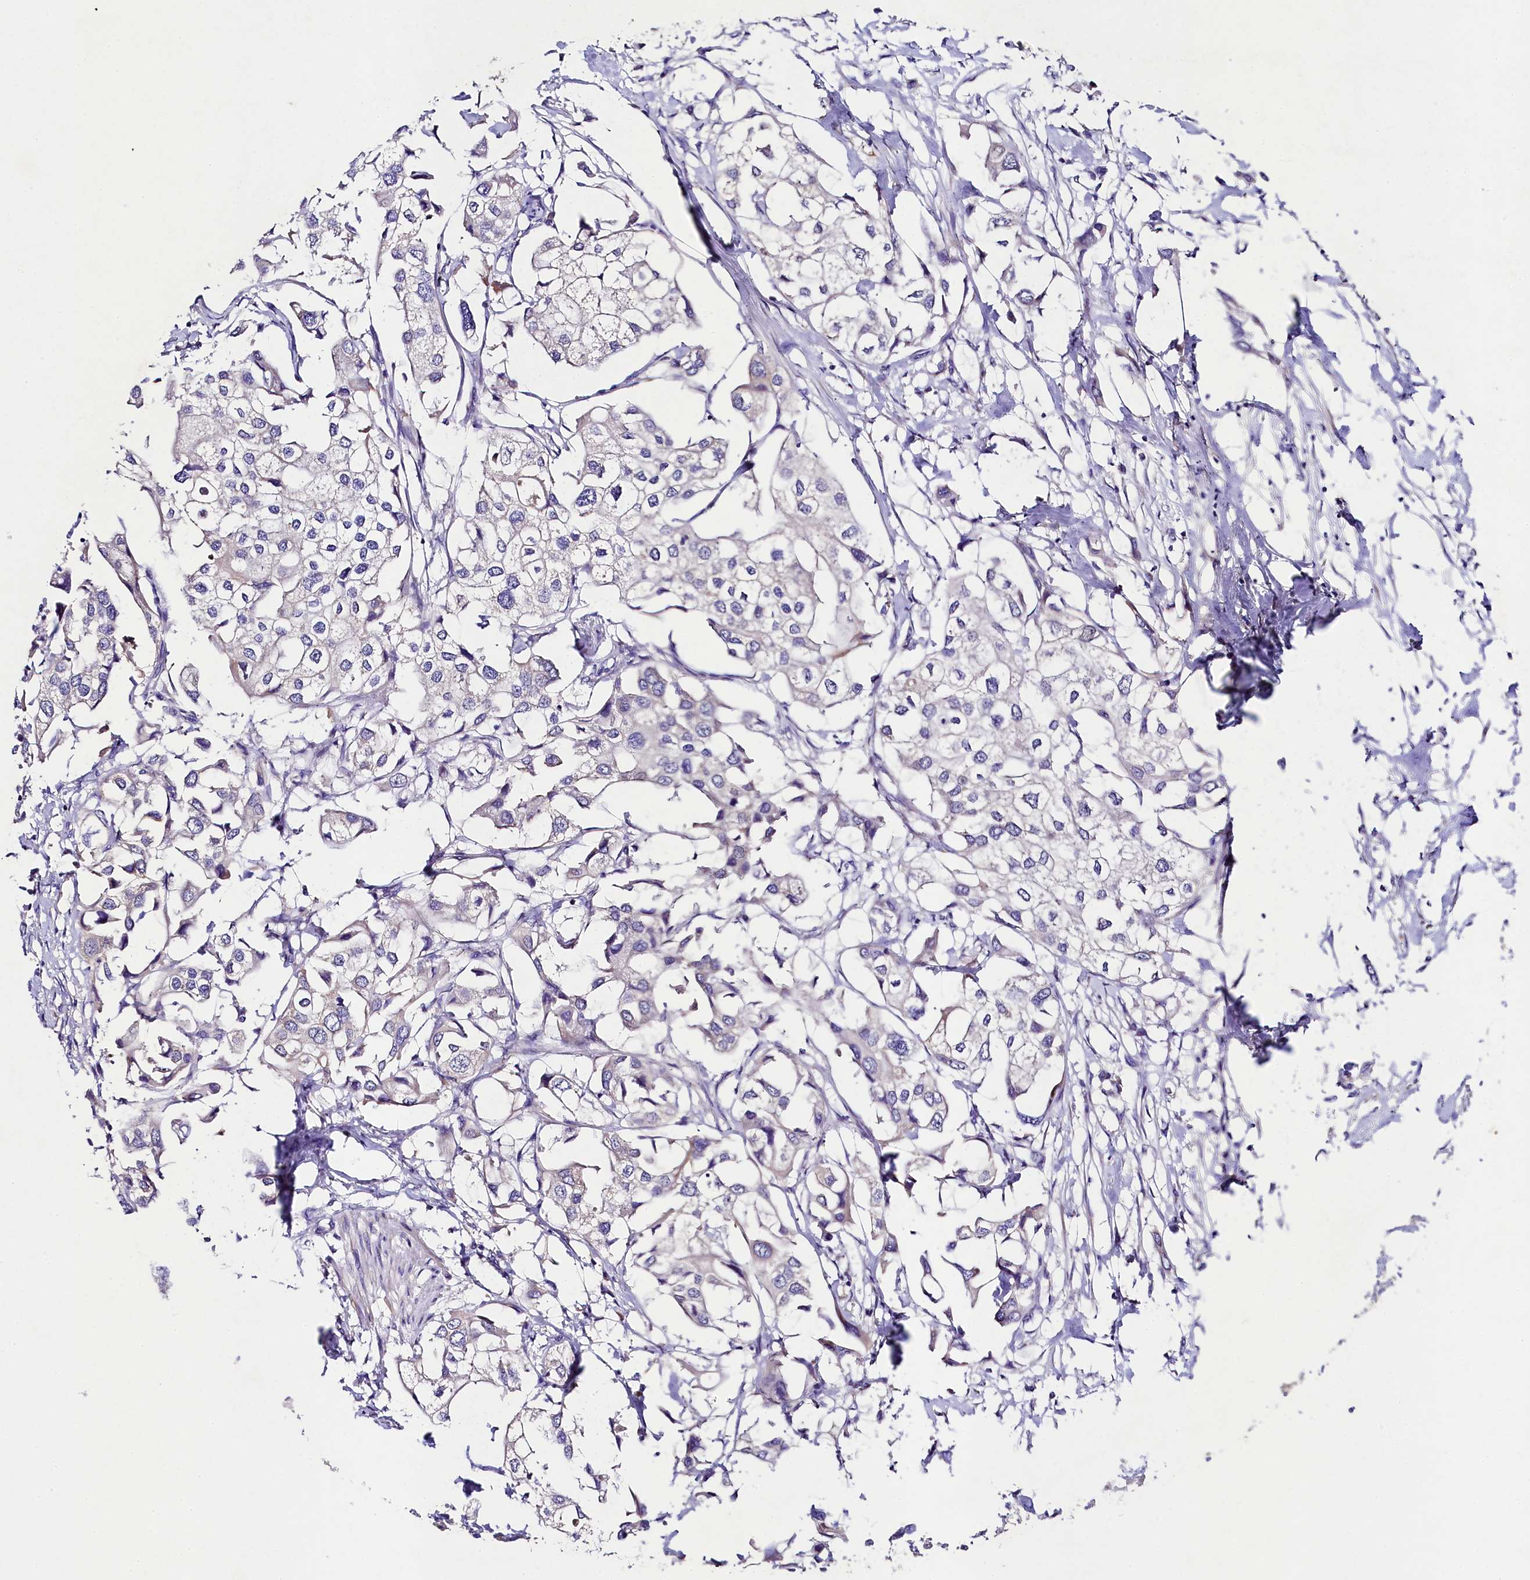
{"staining": {"intensity": "negative", "quantity": "none", "location": "none"}, "tissue": "urothelial cancer", "cell_type": "Tumor cells", "image_type": "cancer", "snomed": [{"axis": "morphology", "description": "Urothelial carcinoma, High grade"}, {"axis": "topography", "description": "Urinary bladder"}], "caption": "IHC micrograph of human high-grade urothelial carcinoma stained for a protein (brown), which reveals no expression in tumor cells.", "gene": "FXYD6", "patient": {"sex": "male", "age": 64}}